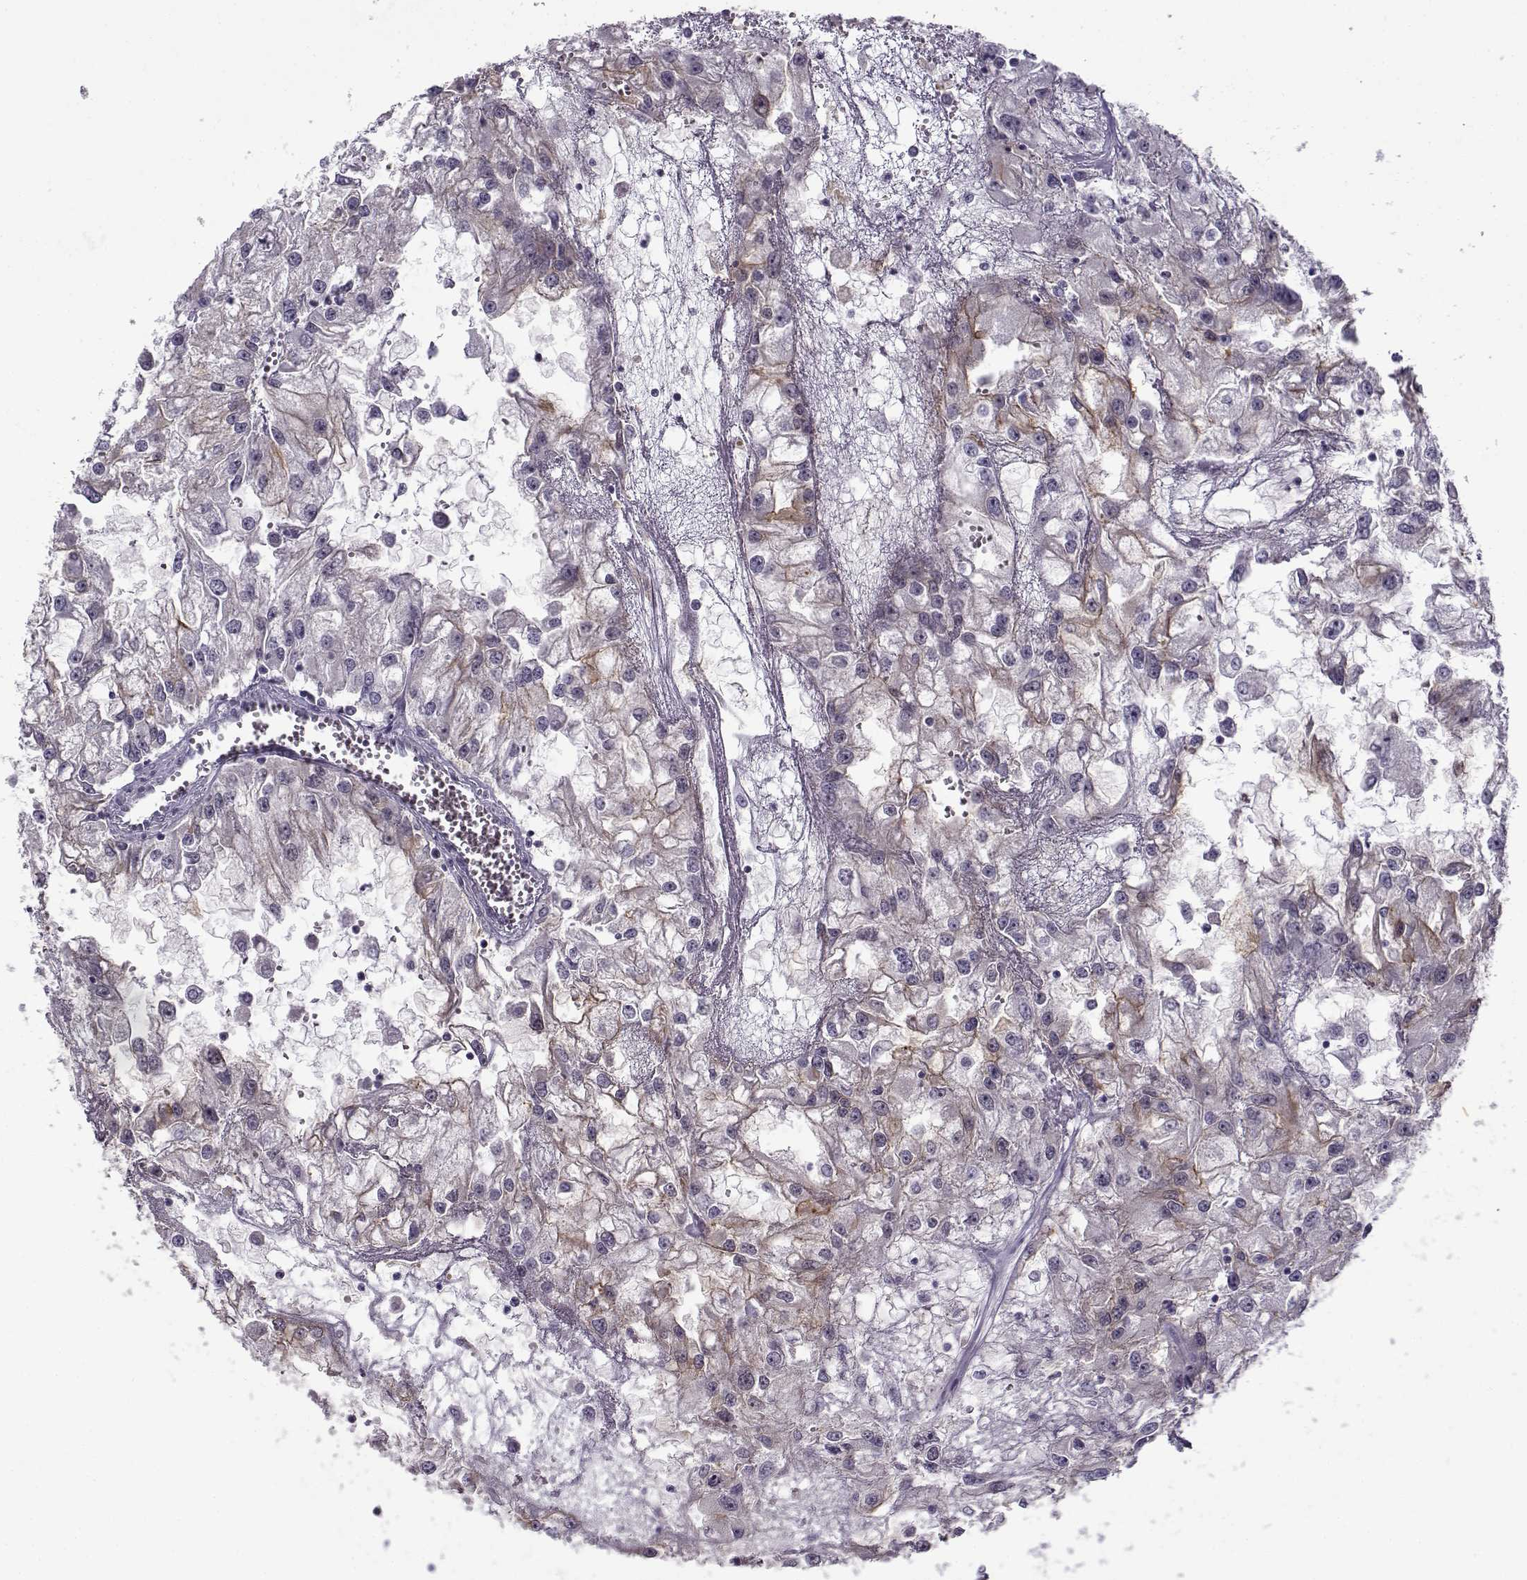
{"staining": {"intensity": "moderate", "quantity": "25%-75%", "location": "cytoplasmic/membranous"}, "tissue": "renal cancer", "cell_type": "Tumor cells", "image_type": "cancer", "snomed": [{"axis": "morphology", "description": "Adenocarcinoma, NOS"}, {"axis": "topography", "description": "Kidney"}], "caption": "This photomicrograph shows IHC staining of human renal adenocarcinoma, with medium moderate cytoplasmic/membranous expression in about 25%-75% of tumor cells.", "gene": "BACH1", "patient": {"sex": "male", "age": 59}}